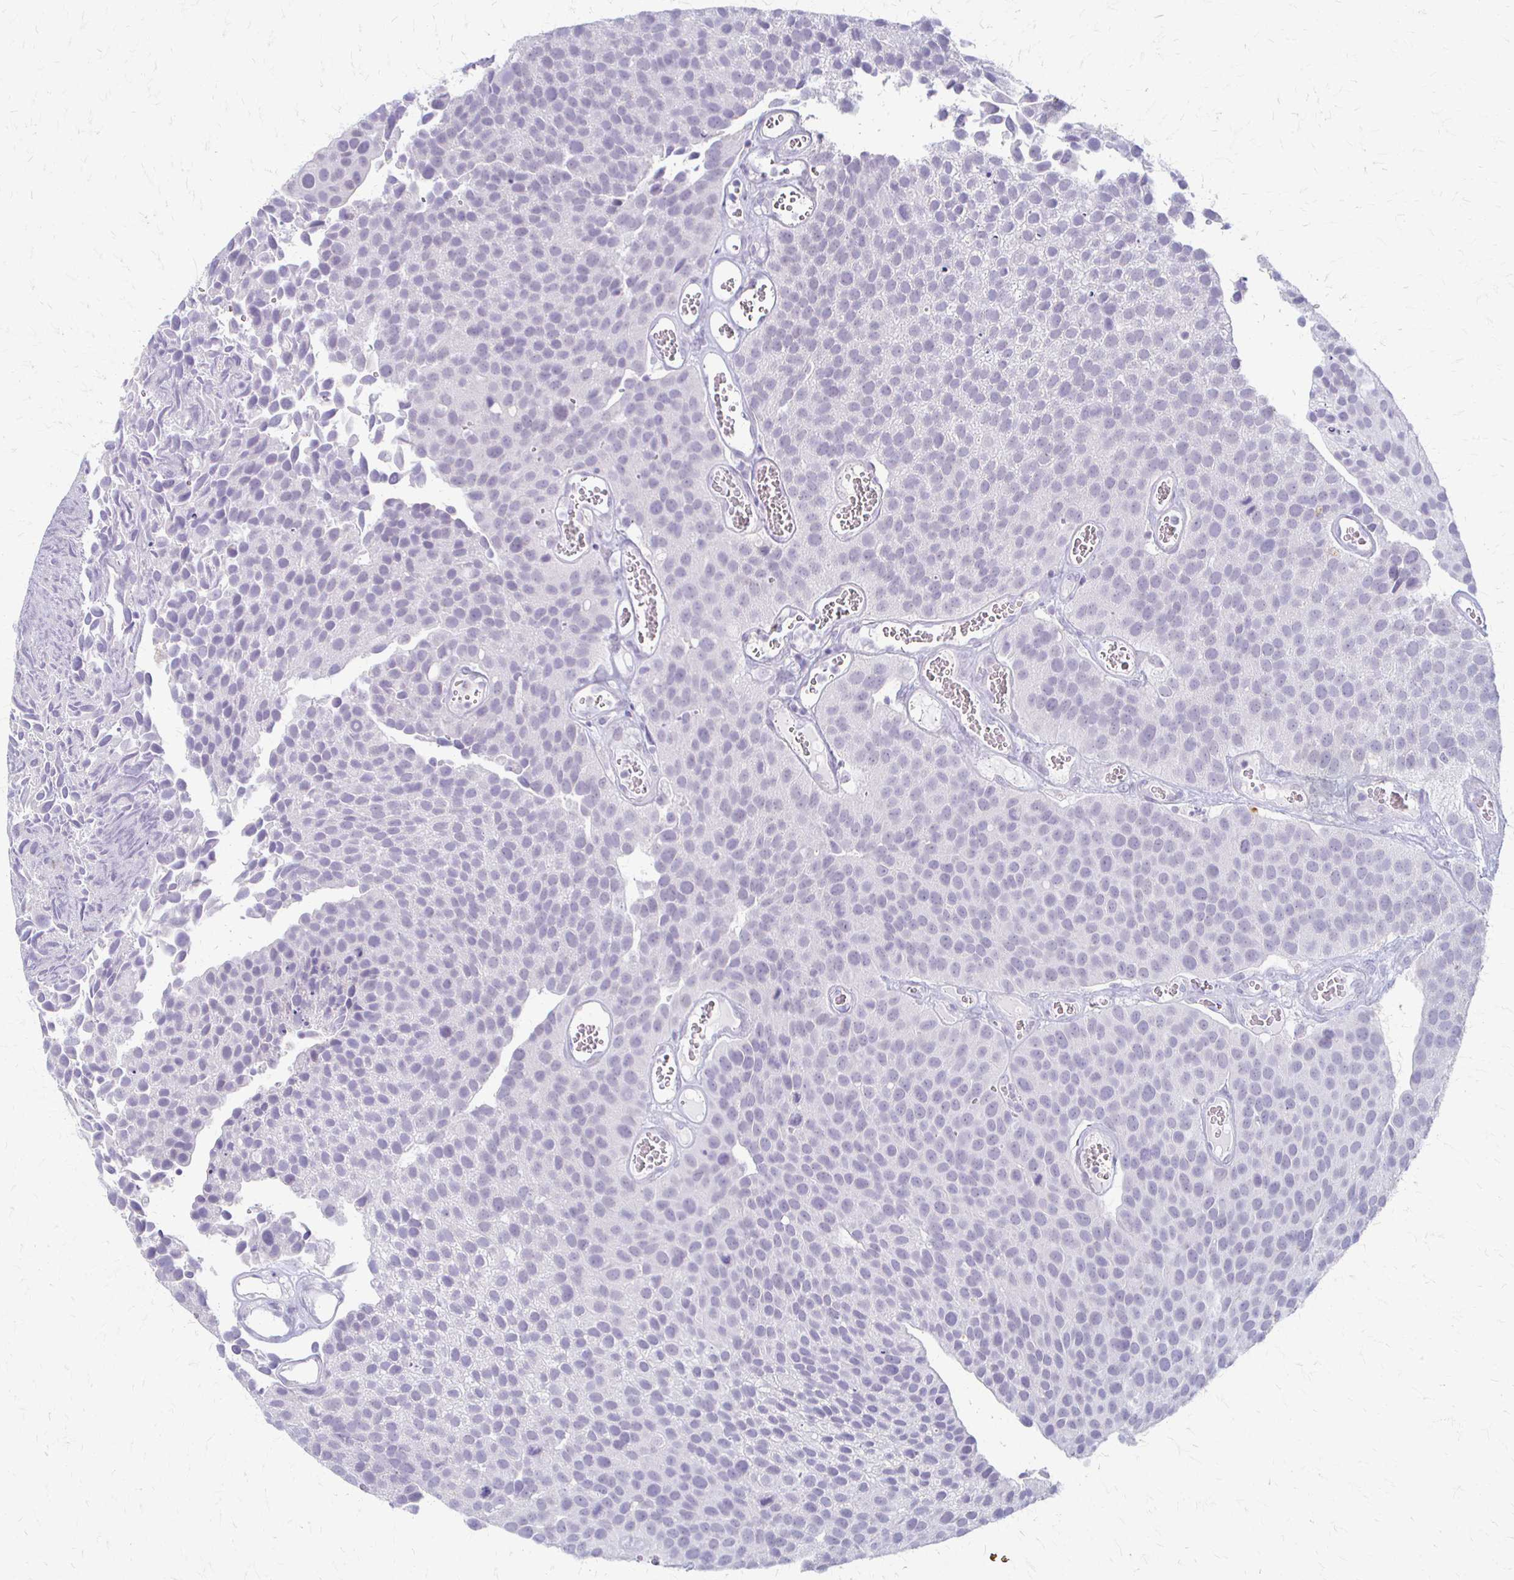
{"staining": {"intensity": "negative", "quantity": "none", "location": "none"}, "tissue": "urothelial cancer", "cell_type": "Tumor cells", "image_type": "cancer", "snomed": [{"axis": "morphology", "description": "Urothelial carcinoma, Low grade"}, {"axis": "topography", "description": "Urinary bladder"}], "caption": "High magnification brightfield microscopy of low-grade urothelial carcinoma stained with DAB (3,3'-diaminobenzidine) (brown) and counterstained with hematoxylin (blue): tumor cells show no significant positivity.", "gene": "ACP5", "patient": {"sex": "female", "age": 69}}